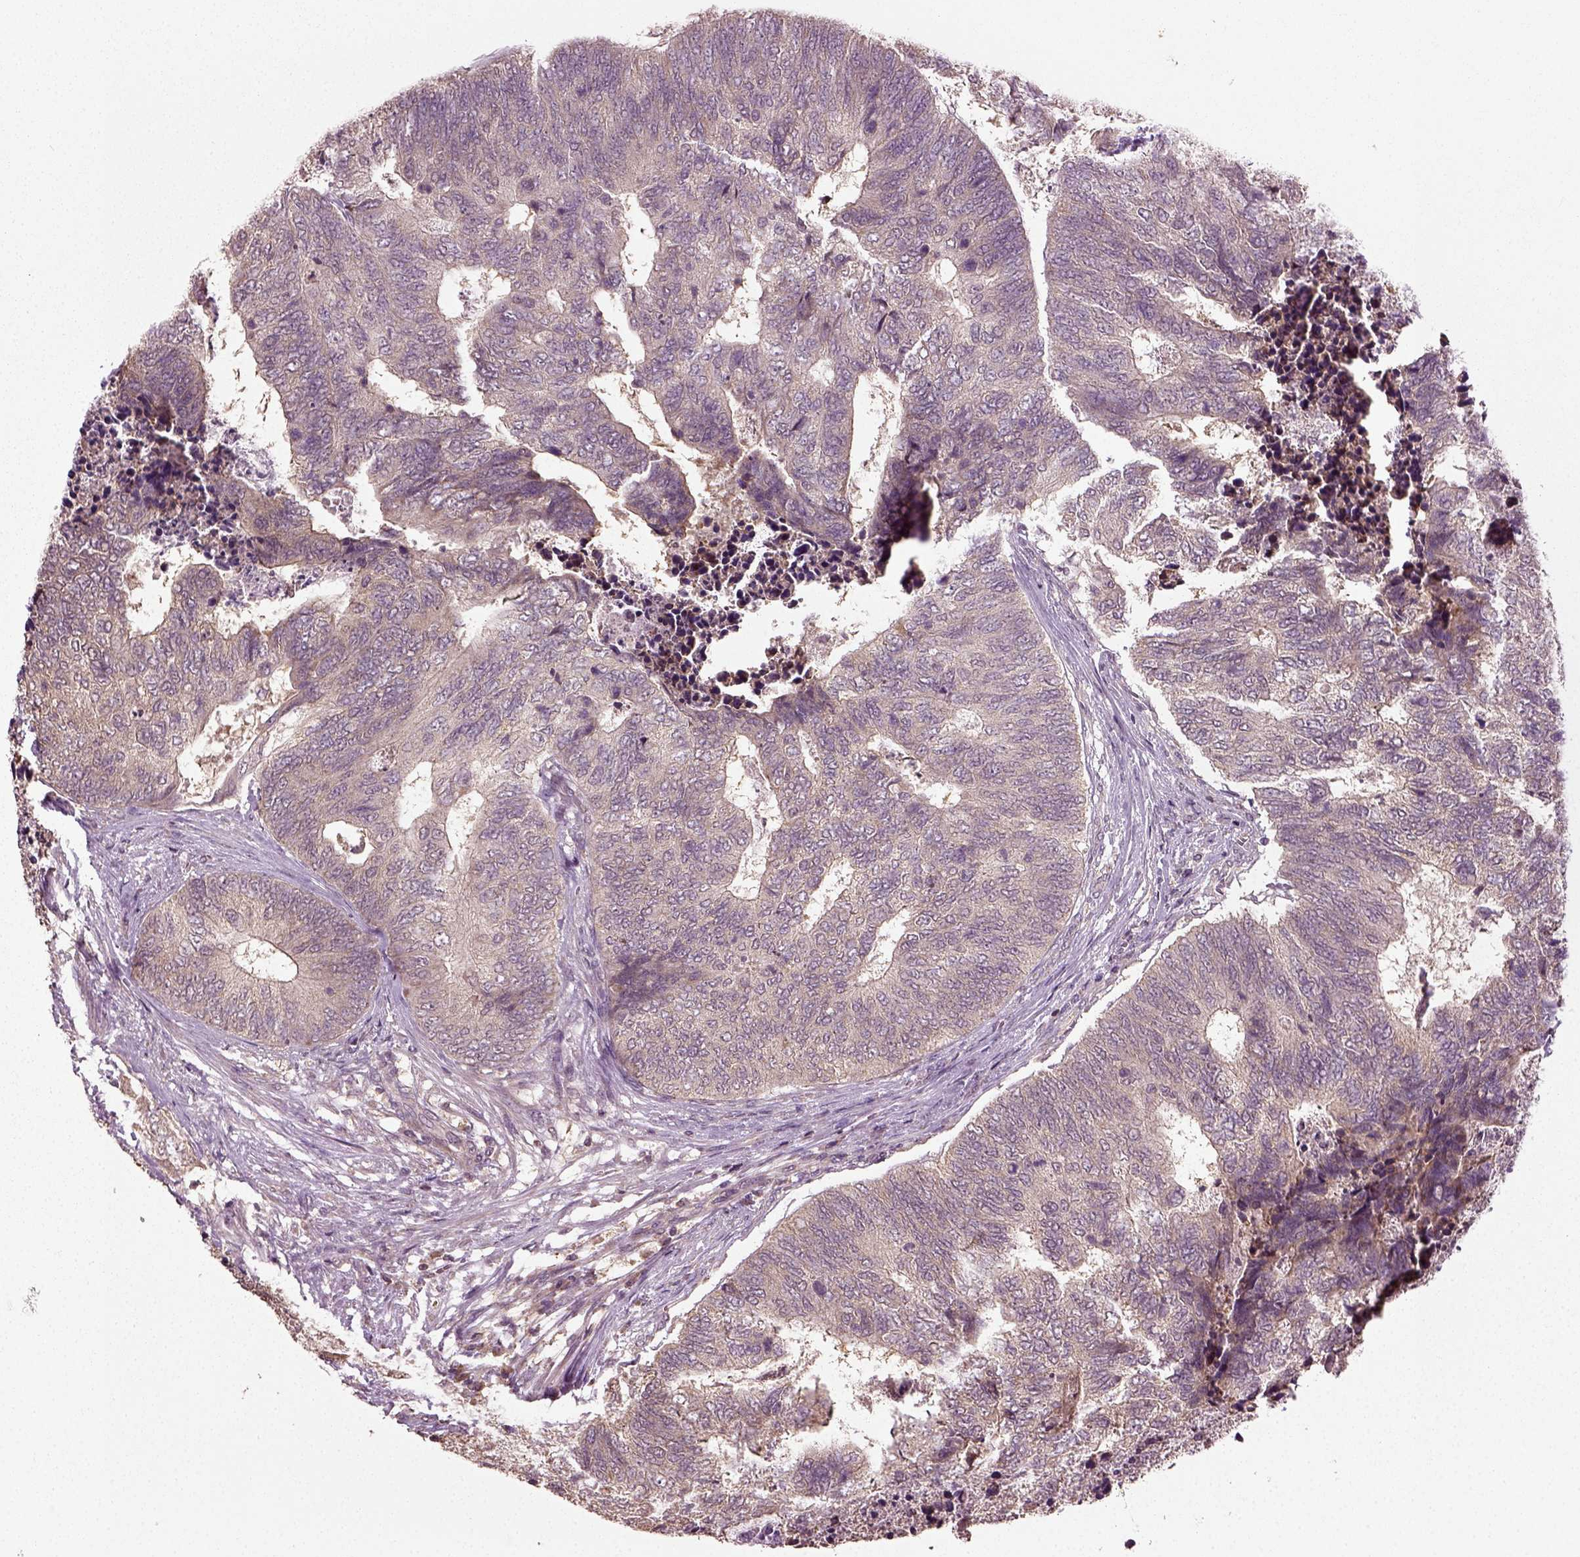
{"staining": {"intensity": "negative", "quantity": "none", "location": "none"}, "tissue": "colorectal cancer", "cell_type": "Tumor cells", "image_type": "cancer", "snomed": [{"axis": "morphology", "description": "Adenocarcinoma, NOS"}, {"axis": "topography", "description": "Colon"}], "caption": "An image of colorectal adenocarcinoma stained for a protein reveals no brown staining in tumor cells.", "gene": "ERV3-1", "patient": {"sex": "female", "age": 67}}